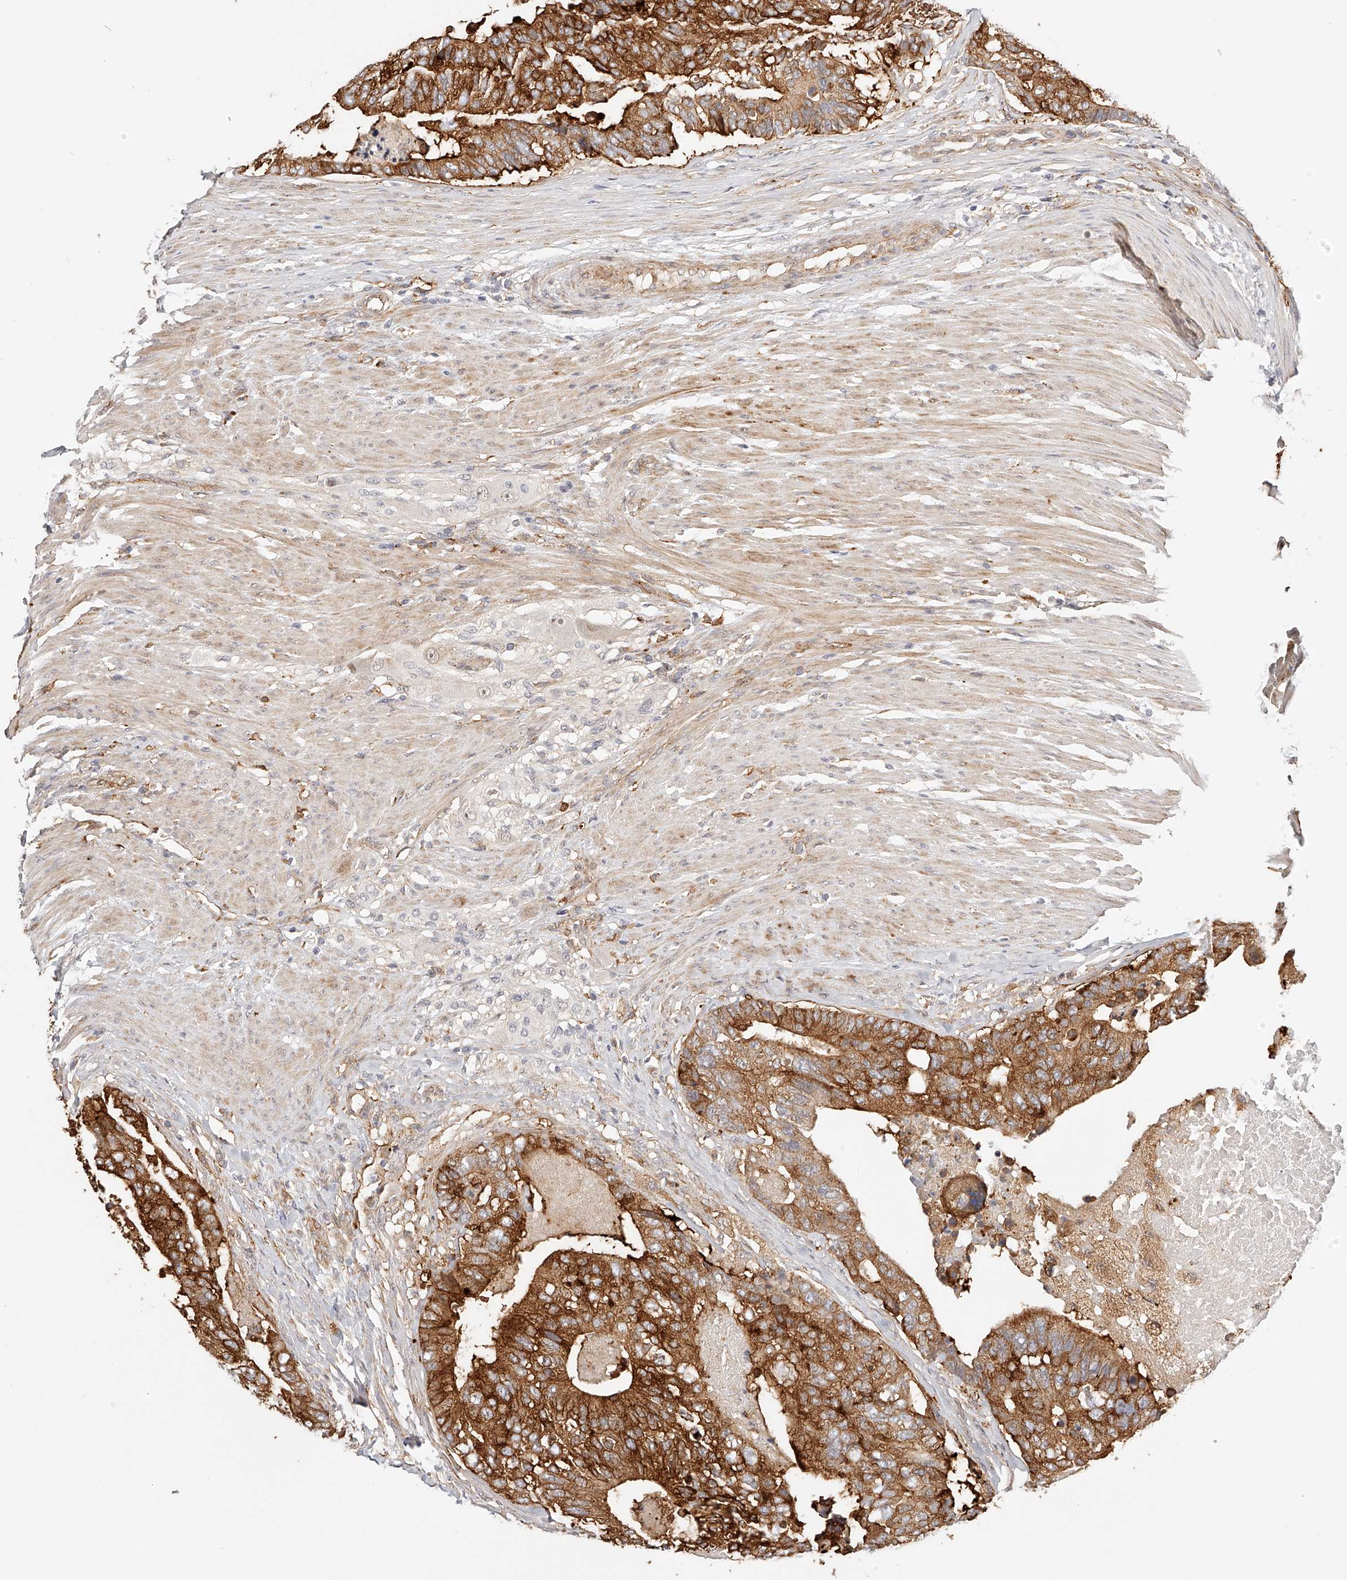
{"staining": {"intensity": "strong", "quantity": ">75%", "location": "cytoplasmic/membranous"}, "tissue": "colorectal cancer", "cell_type": "Tumor cells", "image_type": "cancer", "snomed": [{"axis": "morphology", "description": "Adenocarcinoma, NOS"}, {"axis": "topography", "description": "Colon"}], "caption": "Adenocarcinoma (colorectal) stained with immunohistochemistry (IHC) exhibits strong cytoplasmic/membranous positivity in approximately >75% of tumor cells.", "gene": "SYNC", "patient": {"sex": "female", "age": 67}}